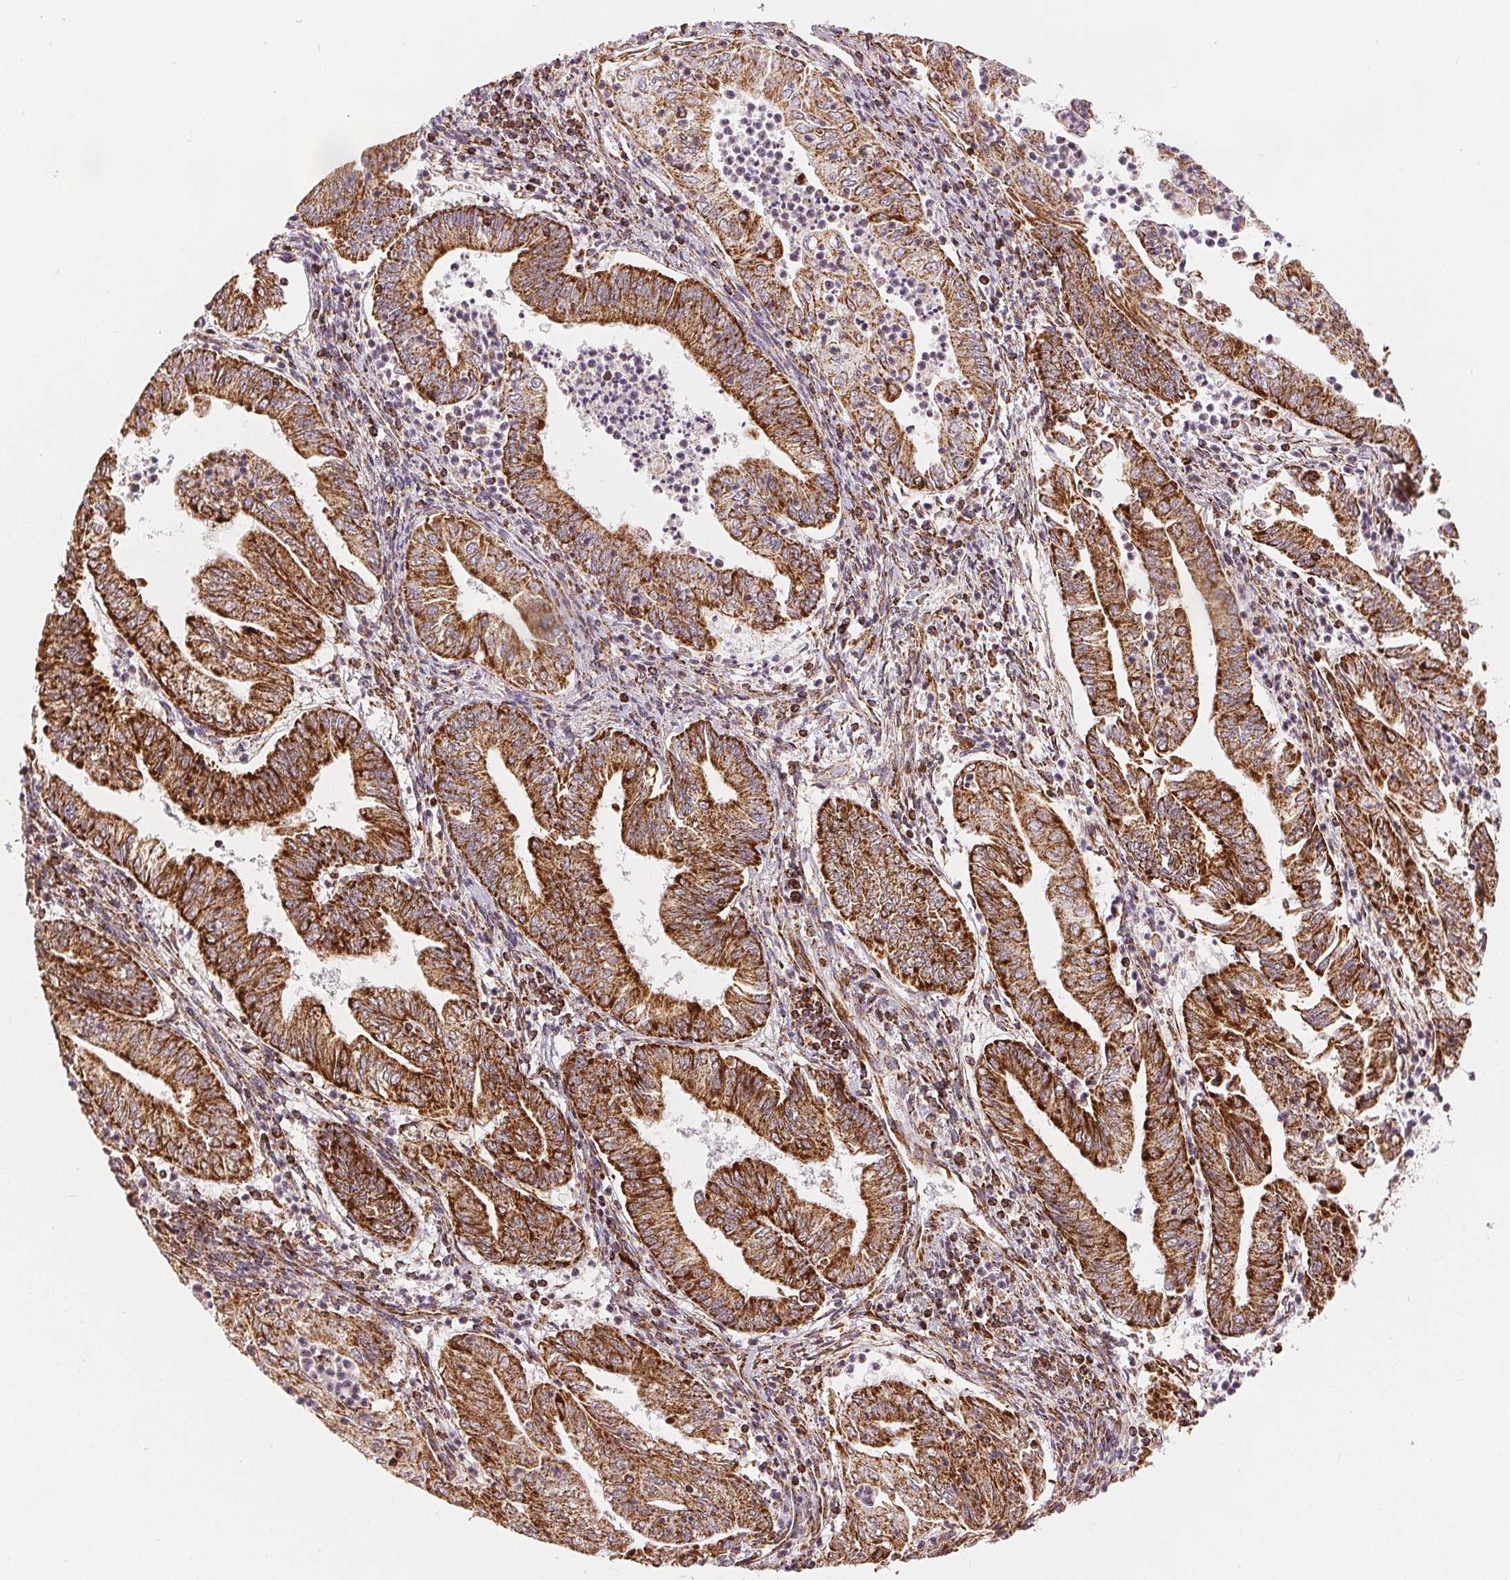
{"staining": {"intensity": "strong", "quantity": ">75%", "location": "cytoplasmic/membranous"}, "tissue": "endometrial cancer", "cell_type": "Tumor cells", "image_type": "cancer", "snomed": [{"axis": "morphology", "description": "Adenocarcinoma, NOS"}, {"axis": "topography", "description": "Endometrium"}], "caption": "Immunohistochemistry image of human endometrial adenocarcinoma stained for a protein (brown), which displays high levels of strong cytoplasmic/membranous positivity in approximately >75% of tumor cells.", "gene": "SDHB", "patient": {"sex": "female", "age": 55}}